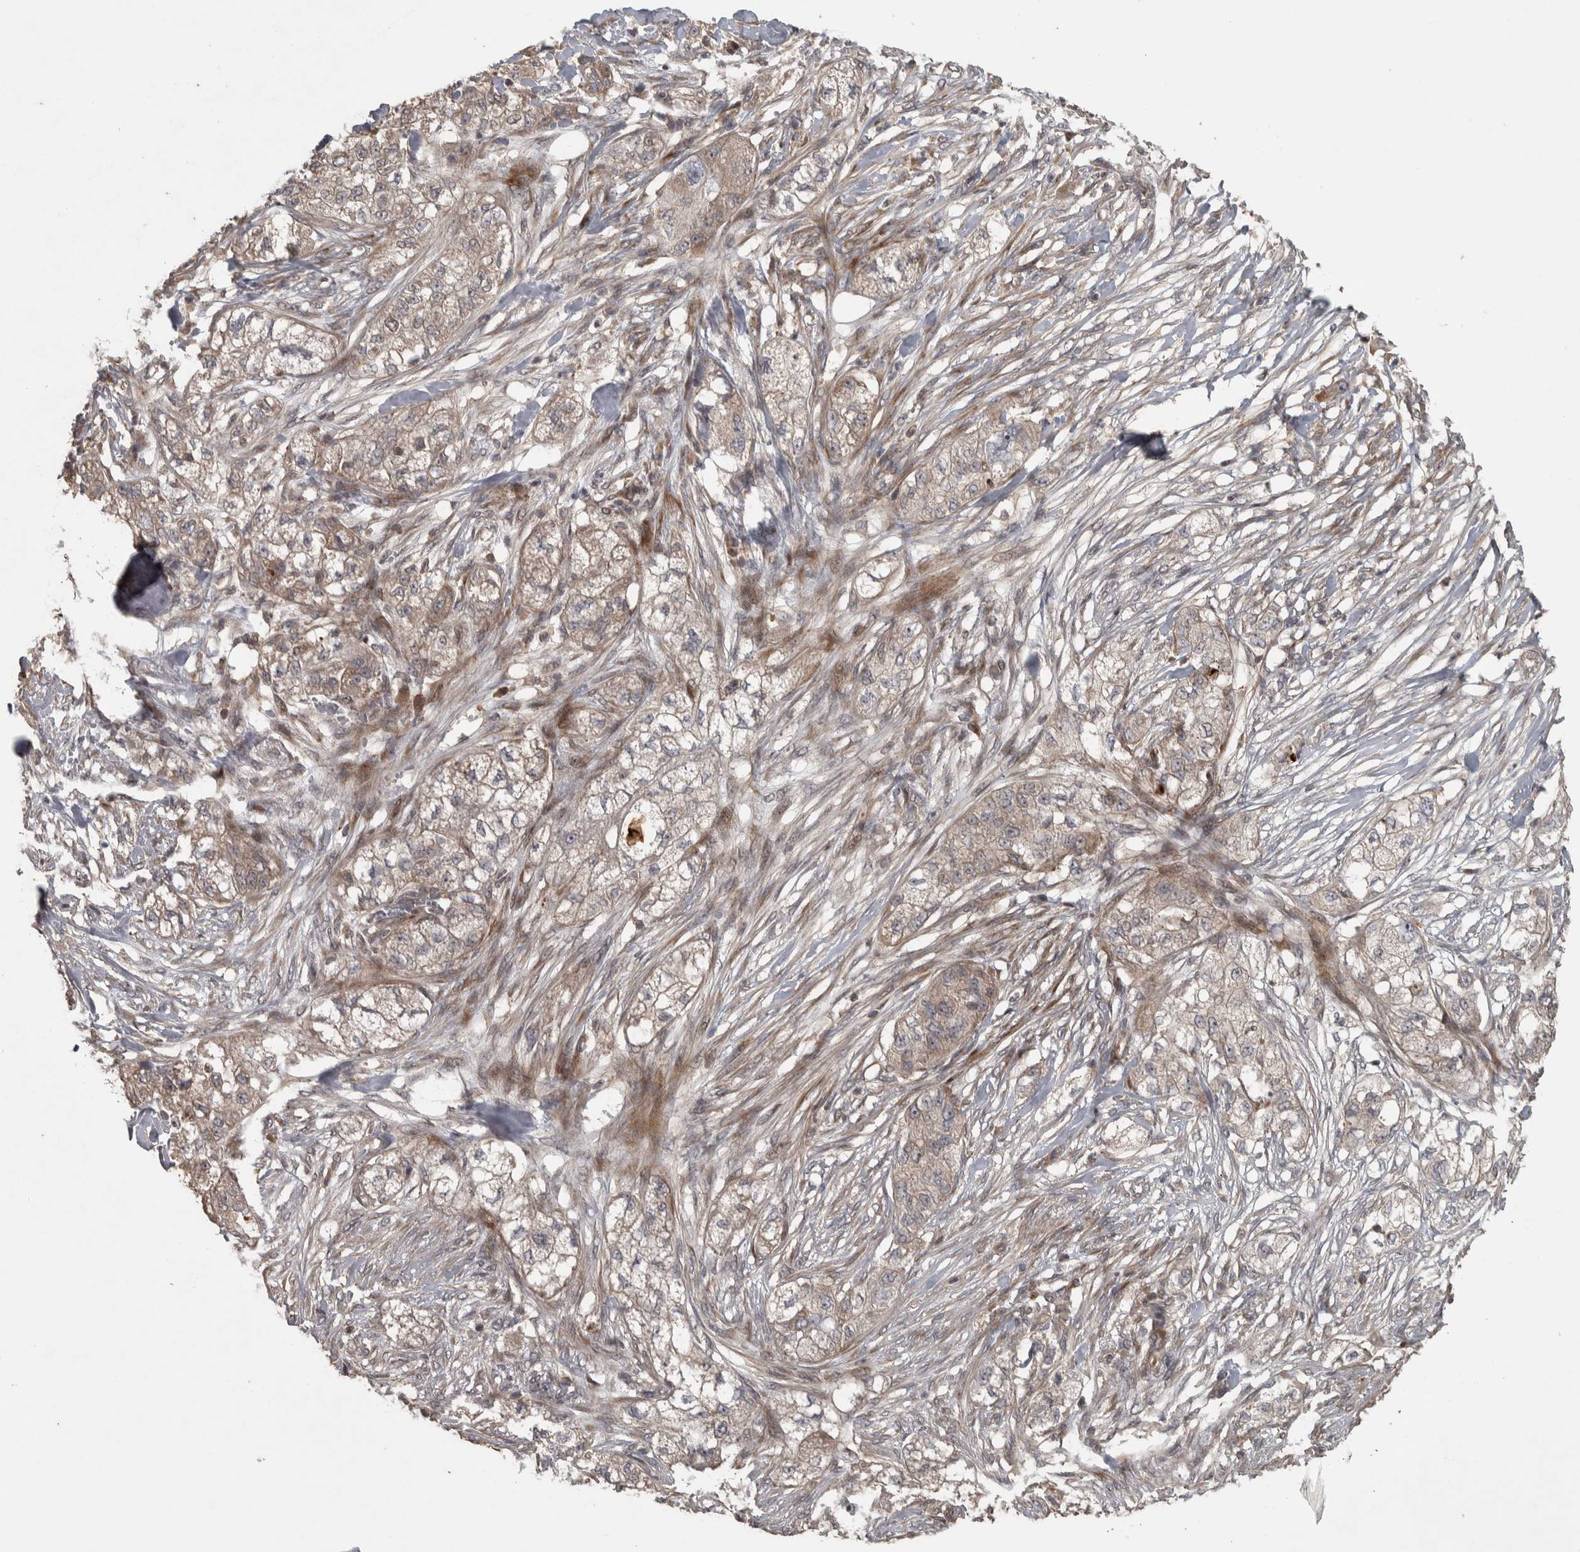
{"staining": {"intensity": "weak", "quantity": ">75%", "location": "cytoplasmic/membranous"}, "tissue": "pancreatic cancer", "cell_type": "Tumor cells", "image_type": "cancer", "snomed": [{"axis": "morphology", "description": "Adenocarcinoma, NOS"}, {"axis": "topography", "description": "Pancreas"}], "caption": "A brown stain highlights weak cytoplasmic/membranous staining of a protein in human adenocarcinoma (pancreatic) tumor cells.", "gene": "ERAL1", "patient": {"sex": "female", "age": 78}}